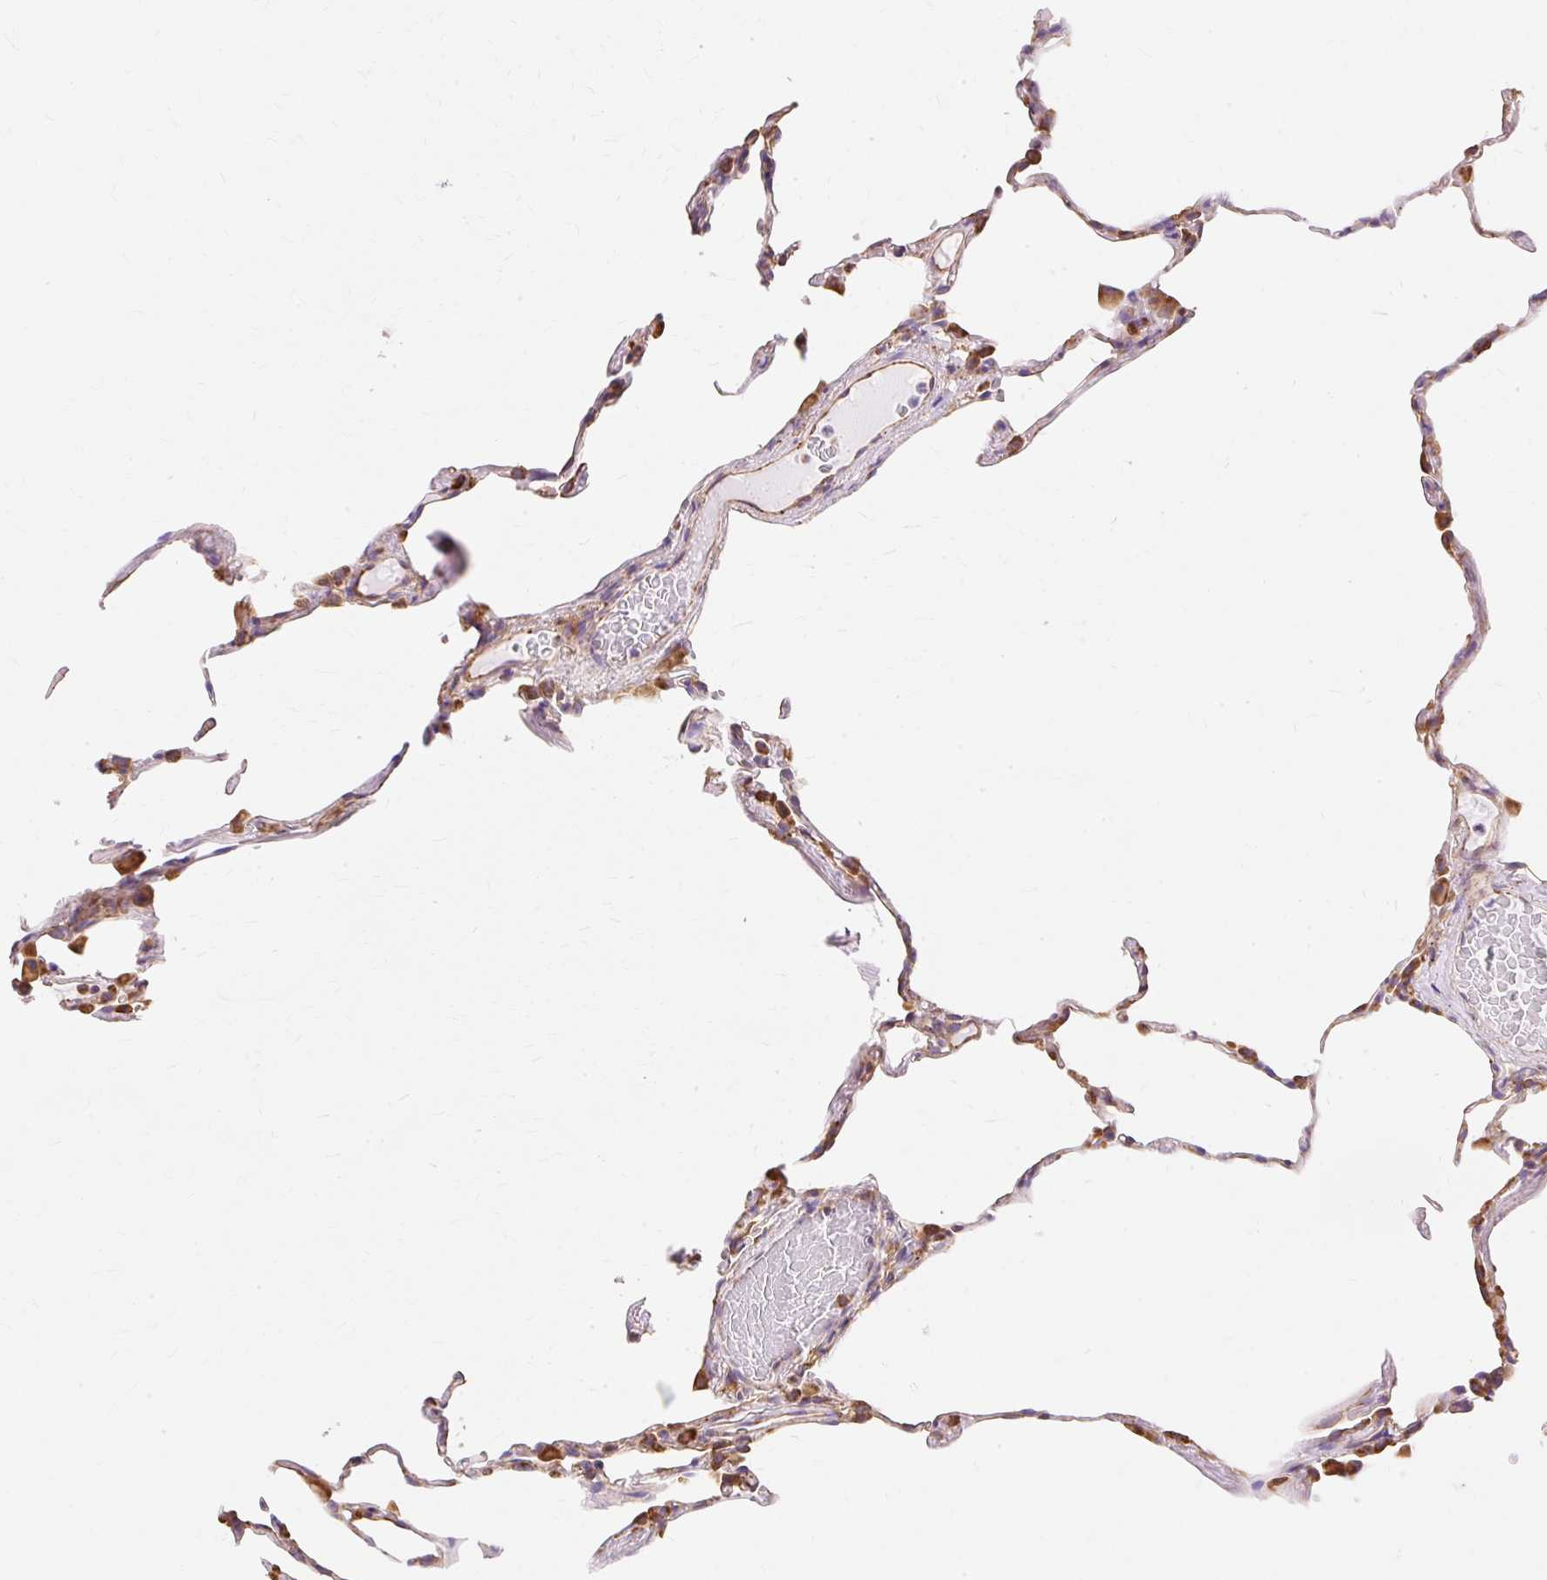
{"staining": {"intensity": "moderate", "quantity": "25%-75%", "location": "cytoplasmic/membranous"}, "tissue": "lung", "cell_type": "Alveolar cells", "image_type": "normal", "snomed": [{"axis": "morphology", "description": "Normal tissue, NOS"}, {"axis": "topography", "description": "Lung"}], "caption": "A brown stain labels moderate cytoplasmic/membranous staining of a protein in alveolar cells of benign human lung.", "gene": "ENSG00000260836", "patient": {"sex": "female", "age": 57}}